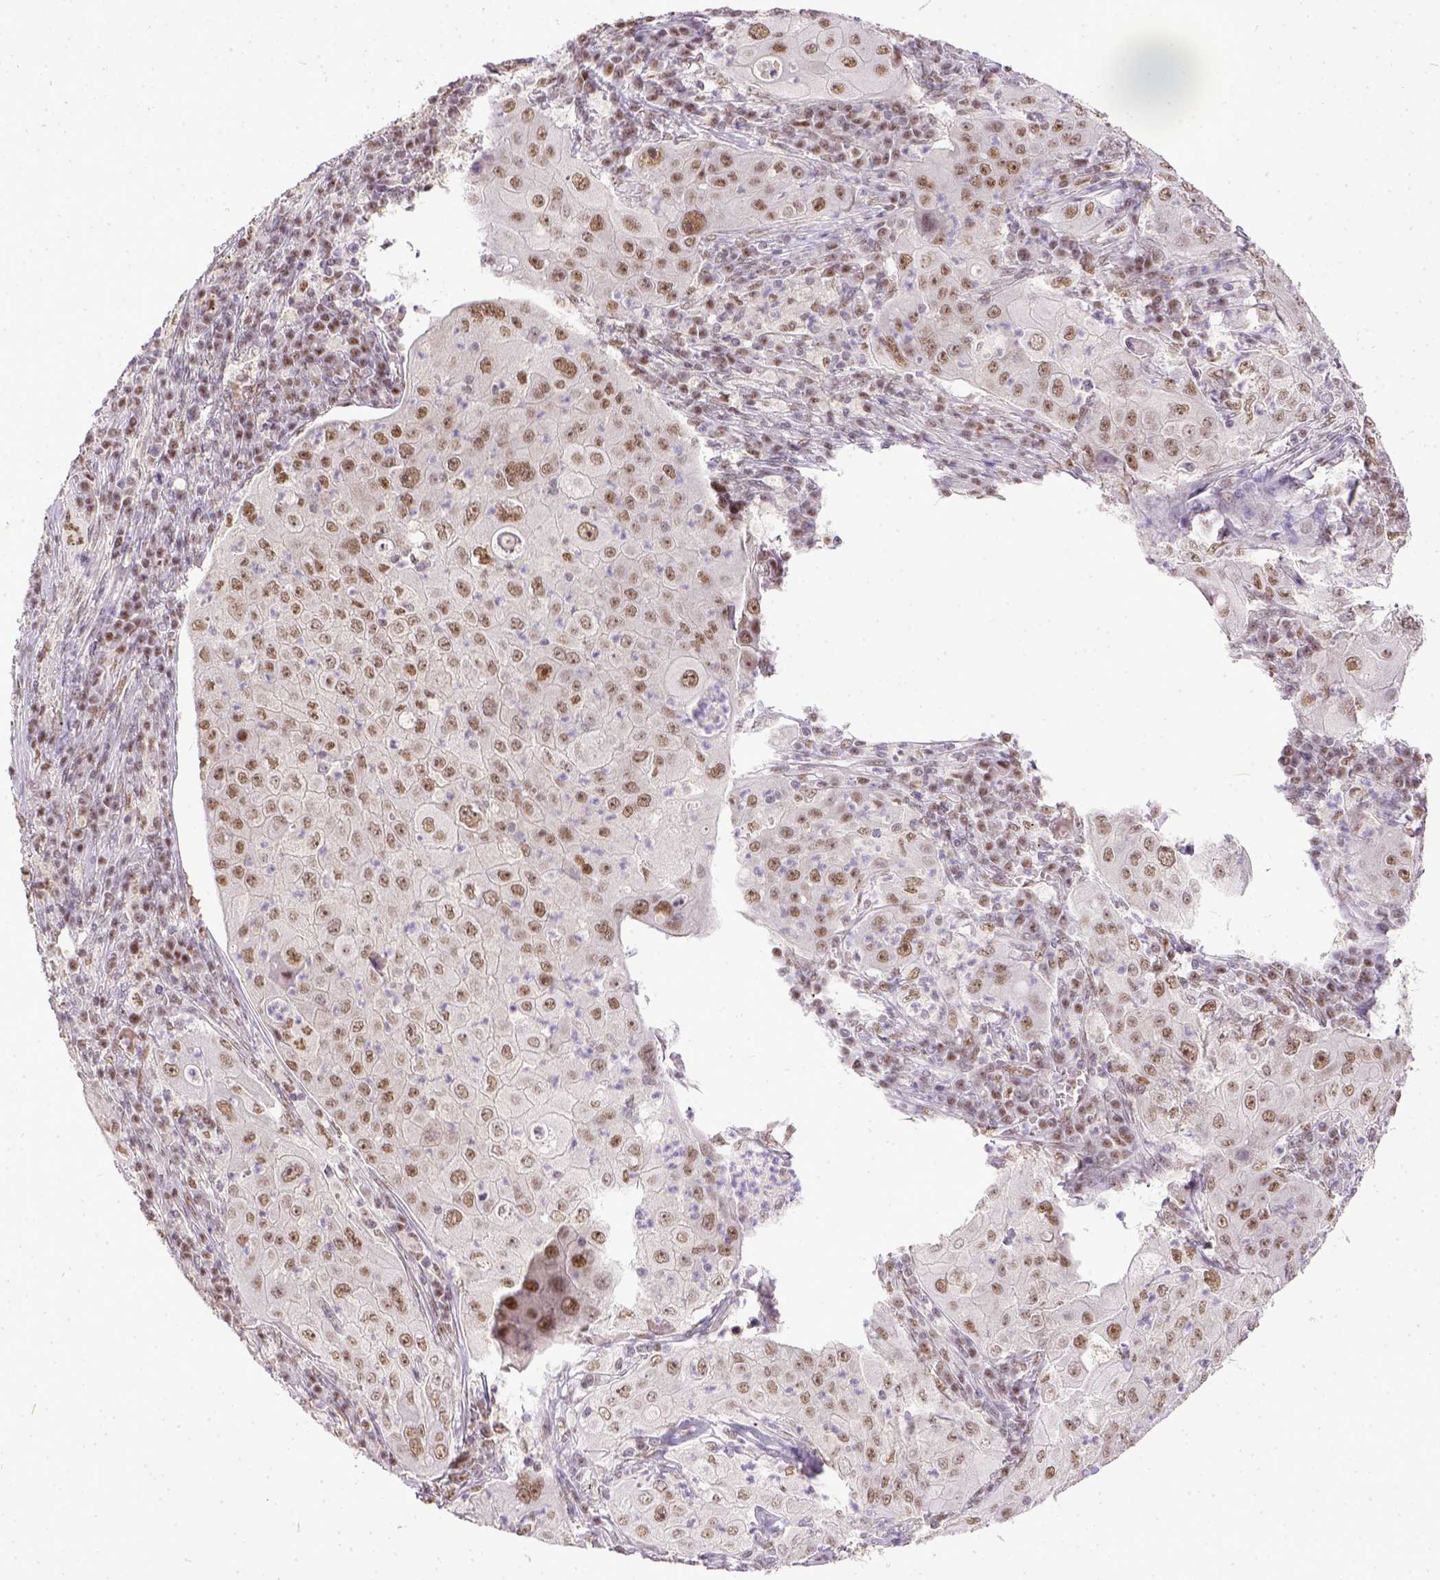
{"staining": {"intensity": "moderate", "quantity": ">75%", "location": "nuclear"}, "tissue": "lung cancer", "cell_type": "Tumor cells", "image_type": "cancer", "snomed": [{"axis": "morphology", "description": "Squamous cell carcinoma, NOS"}, {"axis": "topography", "description": "Lung"}], "caption": "Lung squamous cell carcinoma stained for a protein reveals moderate nuclear positivity in tumor cells.", "gene": "ERCC1", "patient": {"sex": "female", "age": 59}}